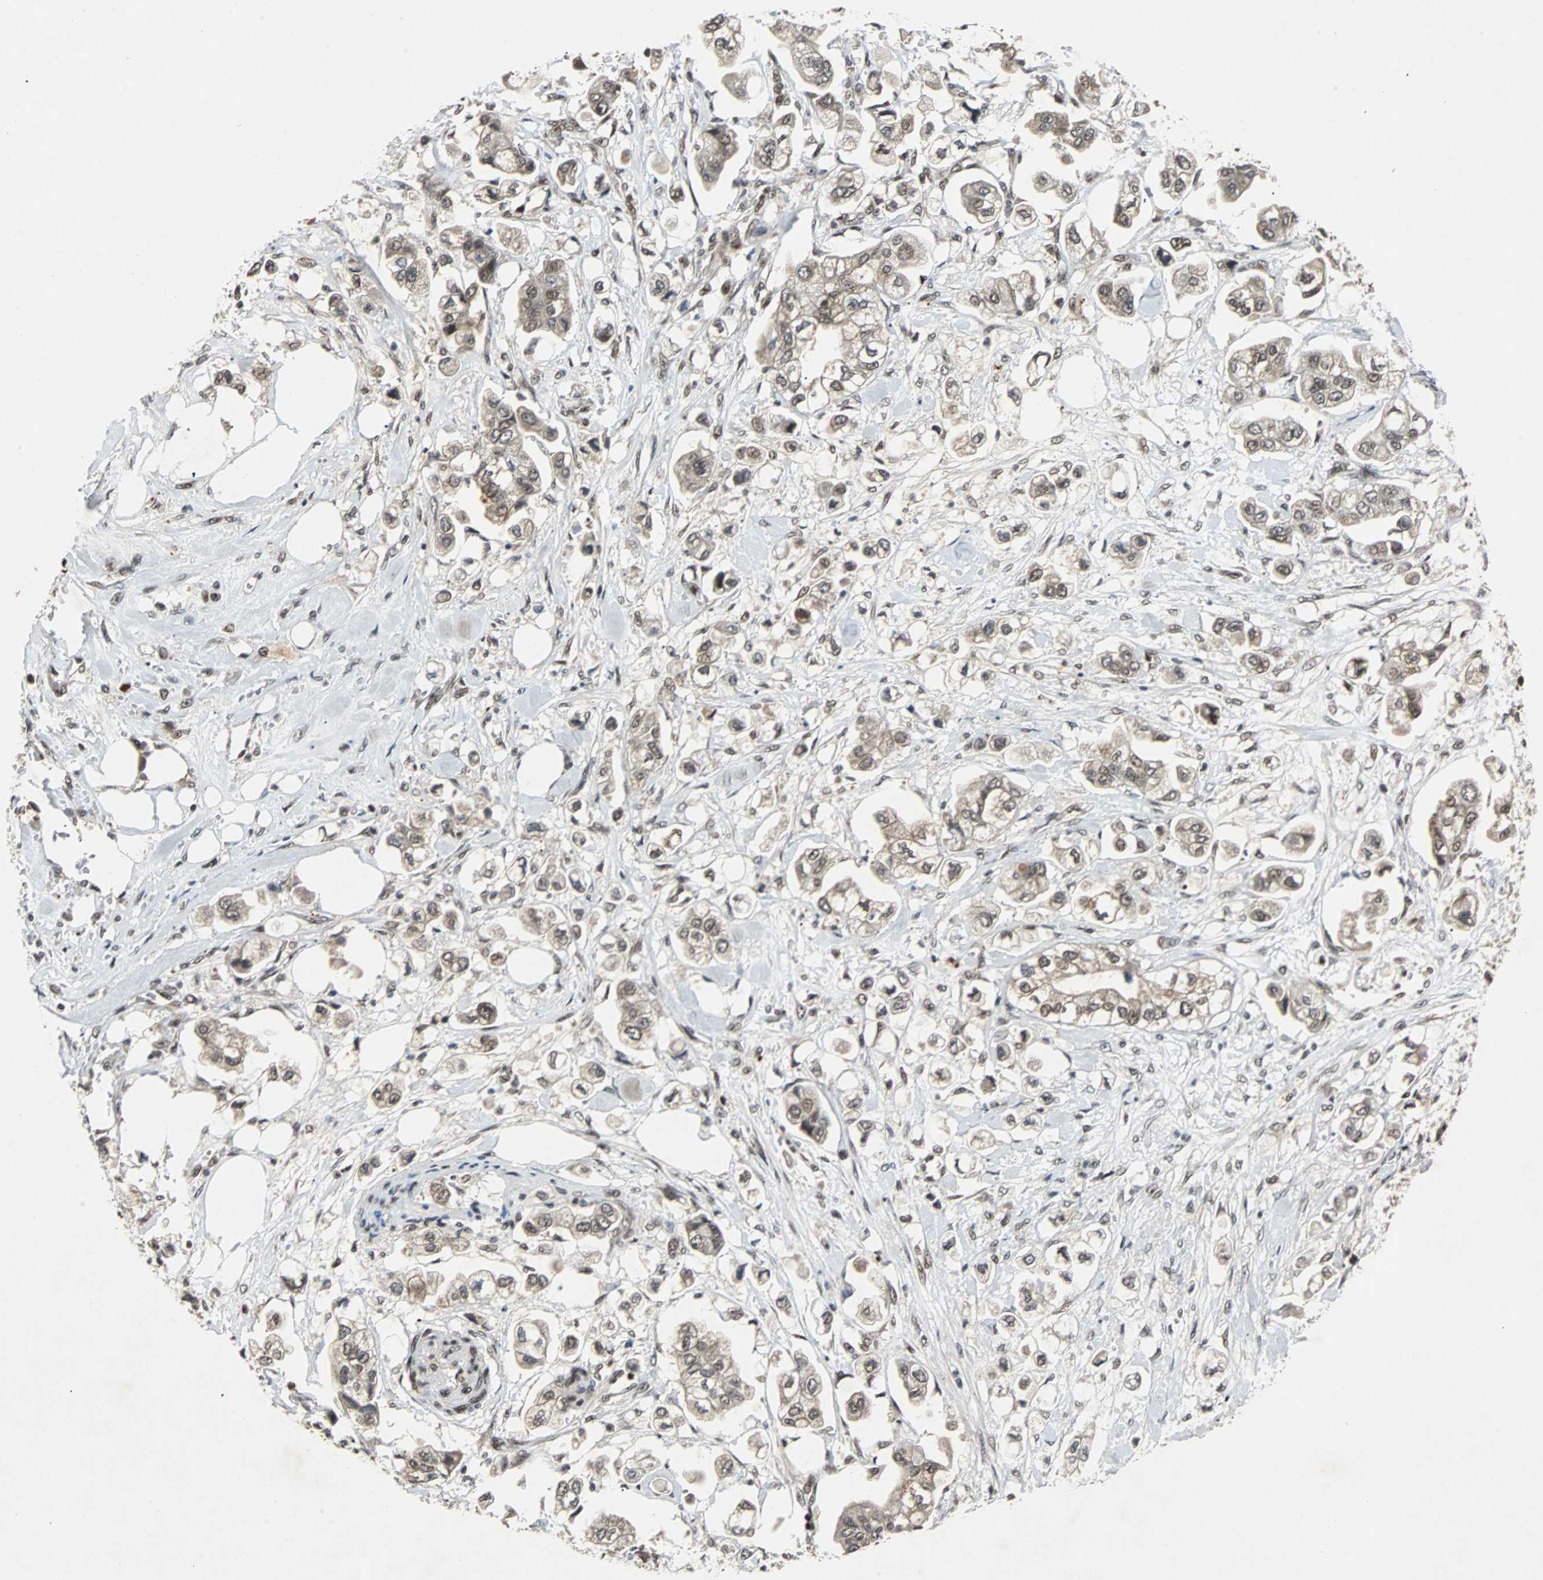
{"staining": {"intensity": "weak", "quantity": ">75%", "location": "cytoplasmic/membranous,nuclear"}, "tissue": "stomach cancer", "cell_type": "Tumor cells", "image_type": "cancer", "snomed": [{"axis": "morphology", "description": "Adenocarcinoma, NOS"}, {"axis": "topography", "description": "Stomach"}], "caption": "This is an image of immunohistochemistry staining of stomach cancer, which shows weak positivity in the cytoplasmic/membranous and nuclear of tumor cells.", "gene": "TAF5", "patient": {"sex": "male", "age": 62}}